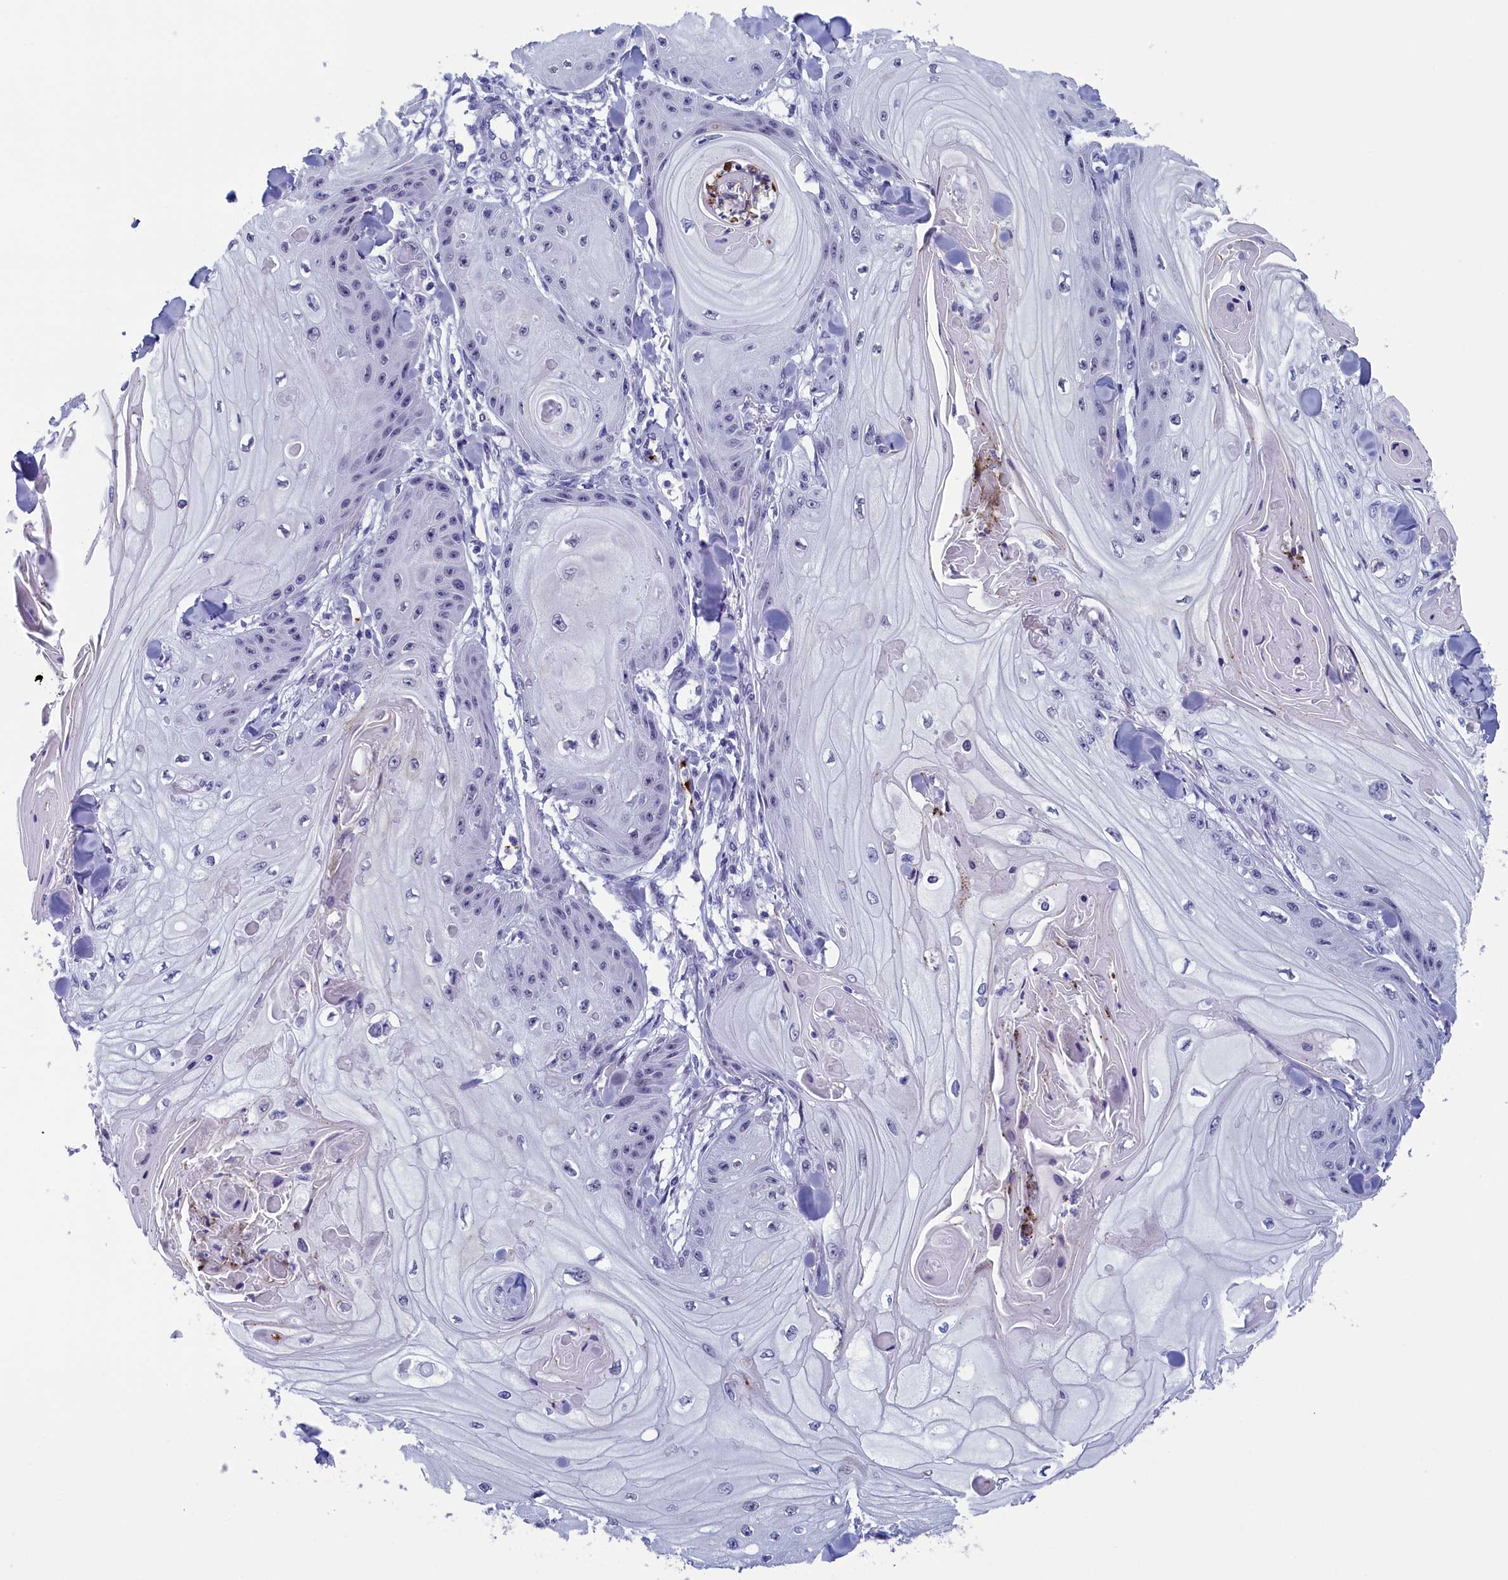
{"staining": {"intensity": "negative", "quantity": "none", "location": "none"}, "tissue": "skin cancer", "cell_type": "Tumor cells", "image_type": "cancer", "snomed": [{"axis": "morphology", "description": "Squamous cell carcinoma, NOS"}, {"axis": "topography", "description": "Skin"}], "caption": "DAB immunohistochemical staining of human squamous cell carcinoma (skin) exhibits no significant staining in tumor cells.", "gene": "AIFM2", "patient": {"sex": "male", "age": 74}}